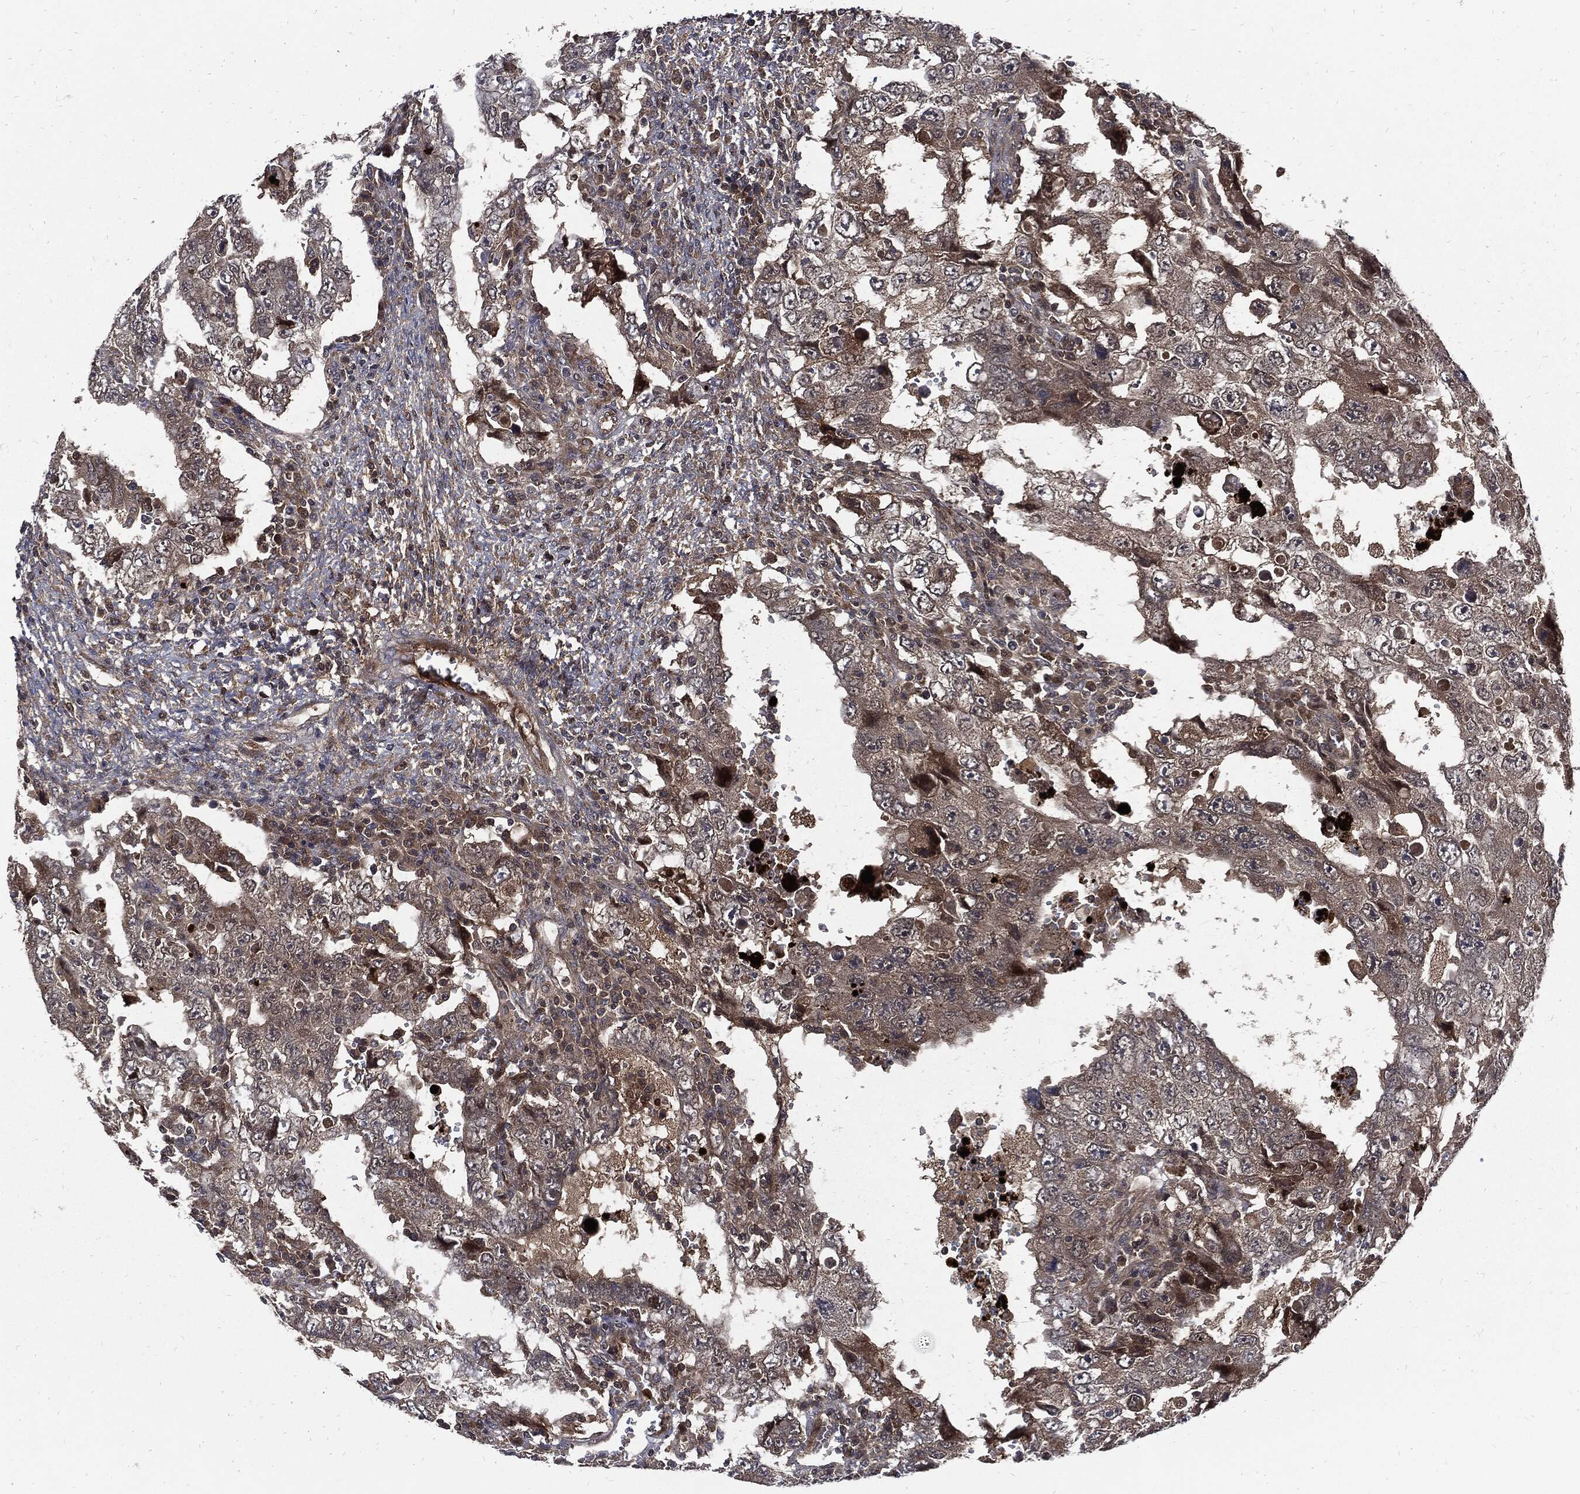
{"staining": {"intensity": "strong", "quantity": "<25%", "location": "cytoplasmic/membranous"}, "tissue": "testis cancer", "cell_type": "Tumor cells", "image_type": "cancer", "snomed": [{"axis": "morphology", "description": "Carcinoma, Embryonal, NOS"}, {"axis": "topography", "description": "Testis"}], "caption": "Testis embryonal carcinoma was stained to show a protein in brown. There is medium levels of strong cytoplasmic/membranous expression in about <25% of tumor cells. Nuclei are stained in blue.", "gene": "CLU", "patient": {"sex": "male", "age": 26}}